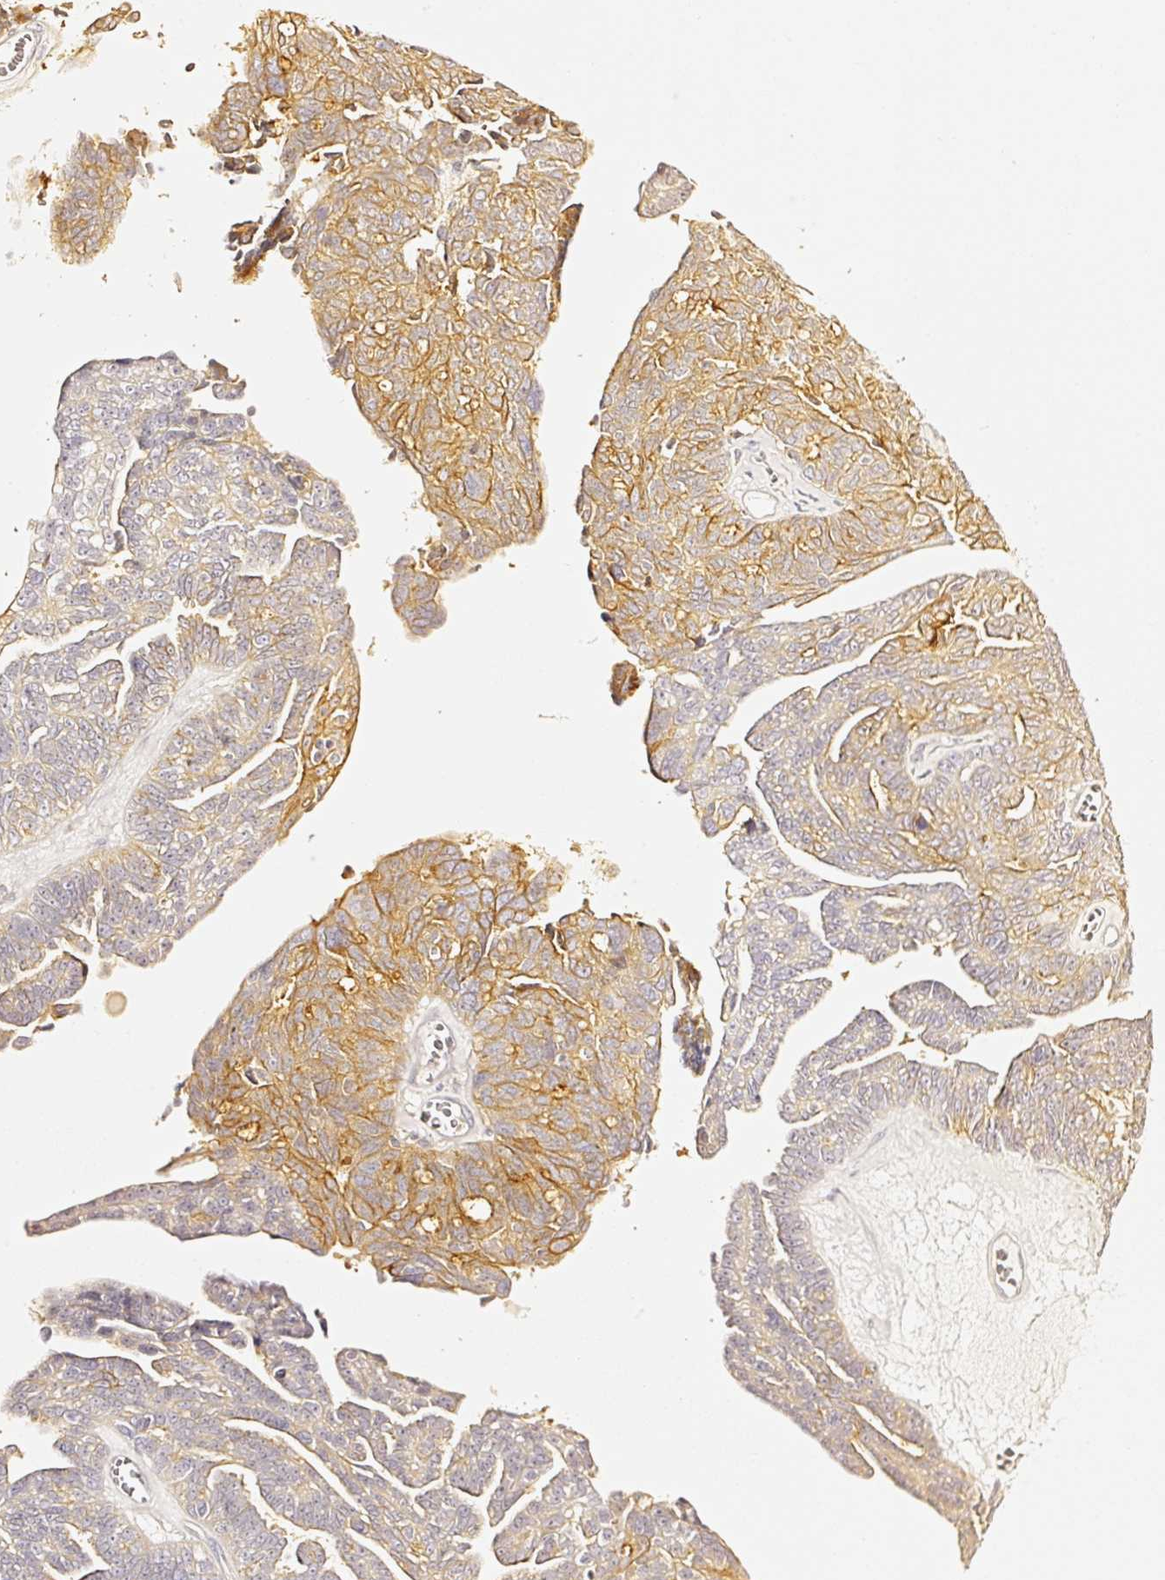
{"staining": {"intensity": "moderate", "quantity": "25%-75%", "location": "cytoplasmic/membranous"}, "tissue": "ovarian cancer", "cell_type": "Tumor cells", "image_type": "cancer", "snomed": [{"axis": "morphology", "description": "Cystadenocarcinoma, serous, NOS"}, {"axis": "topography", "description": "Ovary"}], "caption": "A high-resolution photomicrograph shows immunohistochemistry staining of serous cystadenocarcinoma (ovarian), which shows moderate cytoplasmic/membranous positivity in about 25%-75% of tumor cells.", "gene": "CD47", "patient": {"sex": "female", "age": 79}}